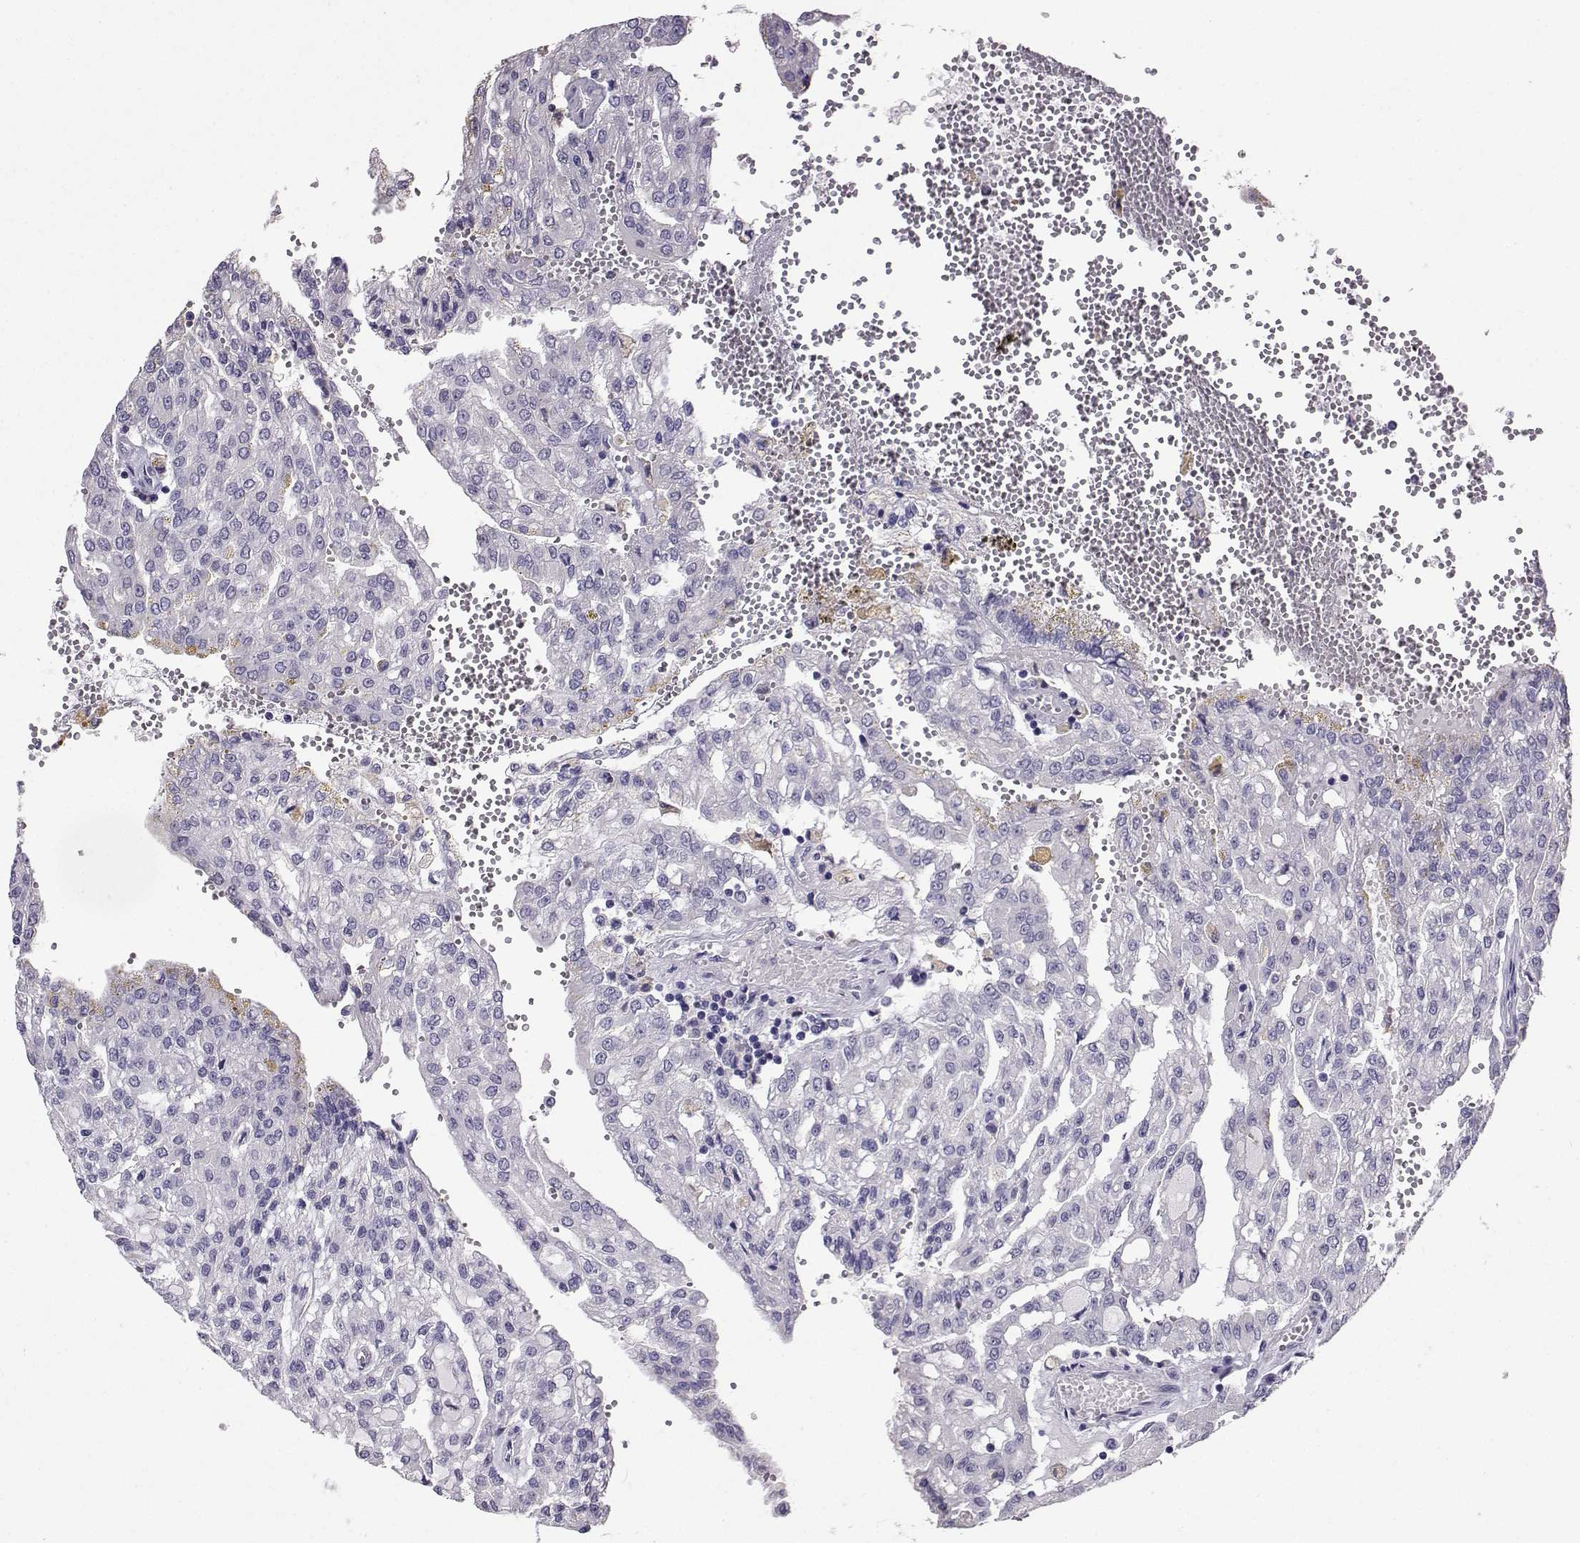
{"staining": {"intensity": "negative", "quantity": "none", "location": "none"}, "tissue": "renal cancer", "cell_type": "Tumor cells", "image_type": "cancer", "snomed": [{"axis": "morphology", "description": "Adenocarcinoma, NOS"}, {"axis": "topography", "description": "Kidney"}], "caption": "Renal cancer stained for a protein using IHC demonstrates no positivity tumor cells.", "gene": "SPAG11B", "patient": {"sex": "male", "age": 63}}